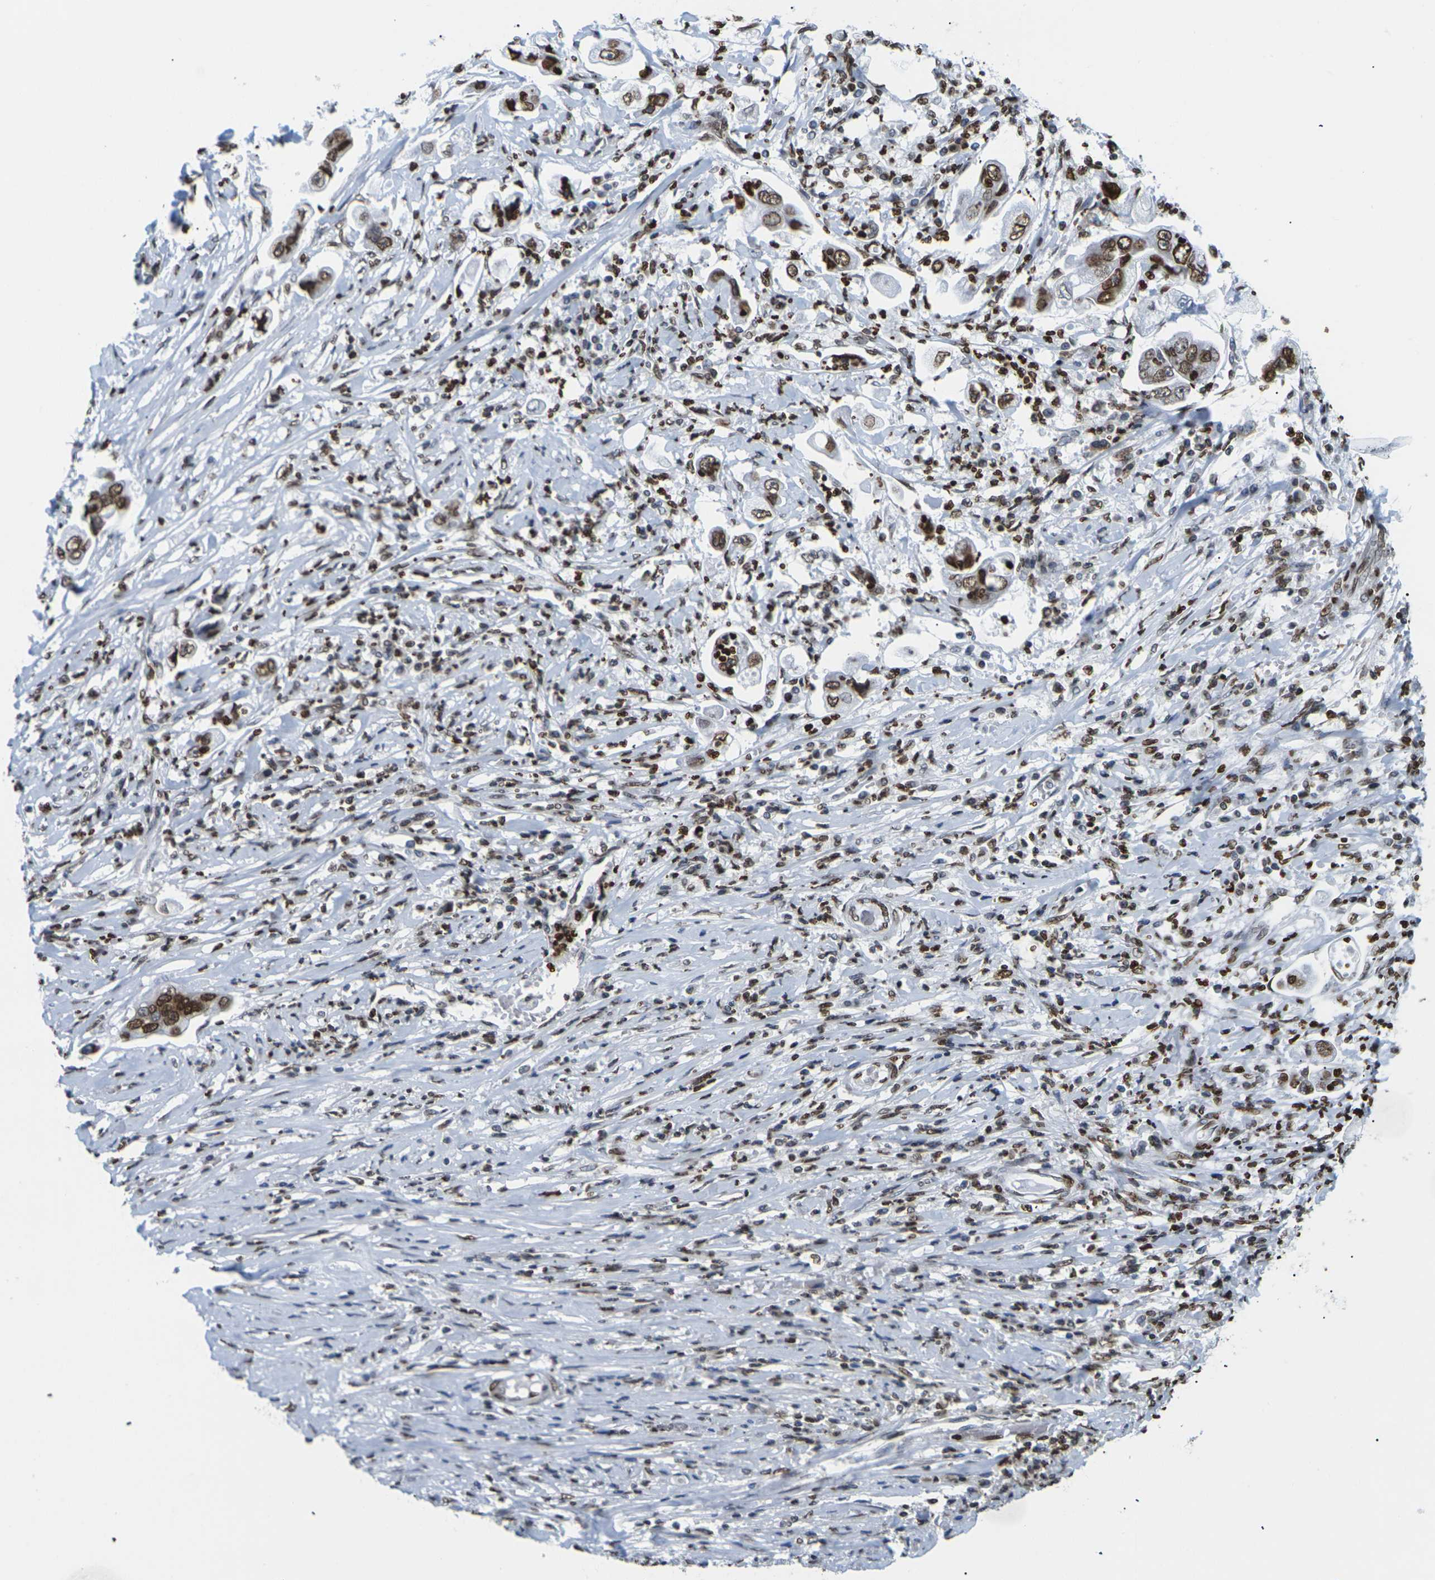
{"staining": {"intensity": "strong", "quantity": ">75%", "location": "cytoplasmic/membranous,nuclear"}, "tissue": "stomach cancer", "cell_type": "Tumor cells", "image_type": "cancer", "snomed": [{"axis": "morphology", "description": "Adenocarcinoma, NOS"}, {"axis": "topography", "description": "Stomach"}], "caption": "A brown stain shows strong cytoplasmic/membranous and nuclear staining of a protein in human stomach cancer tumor cells.", "gene": "H2AC21", "patient": {"sex": "male", "age": 62}}